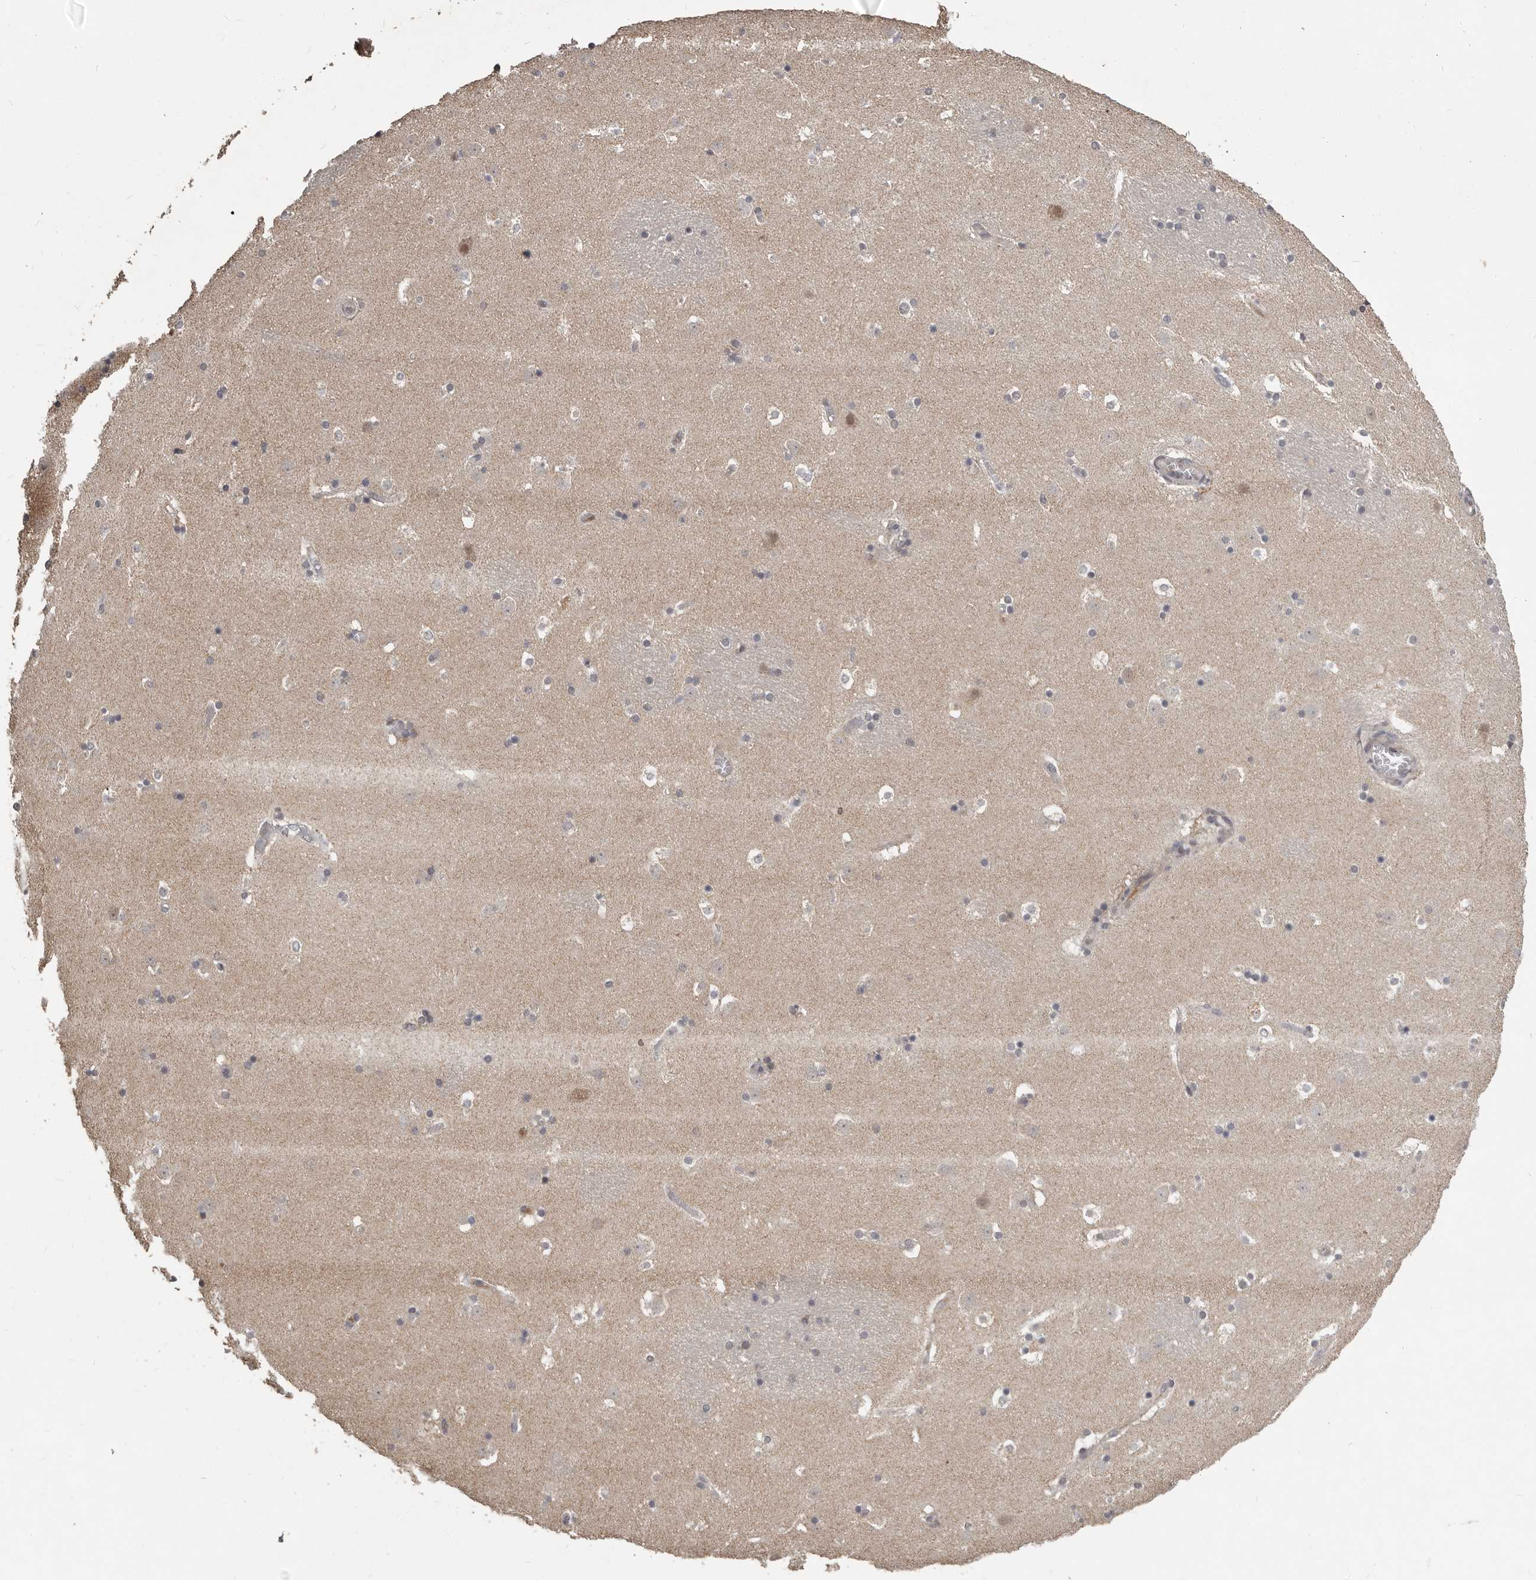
{"staining": {"intensity": "moderate", "quantity": "<25%", "location": "cytoplasmic/membranous,nuclear"}, "tissue": "caudate", "cell_type": "Glial cells", "image_type": "normal", "snomed": [{"axis": "morphology", "description": "Normal tissue, NOS"}, {"axis": "topography", "description": "Lateral ventricle wall"}], "caption": "IHC of benign caudate displays low levels of moderate cytoplasmic/membranous,nuclear expression in approximately <25% of glial cells.", "gene": "ZFP14", "patient": {"sex": "male", "age": 45}}